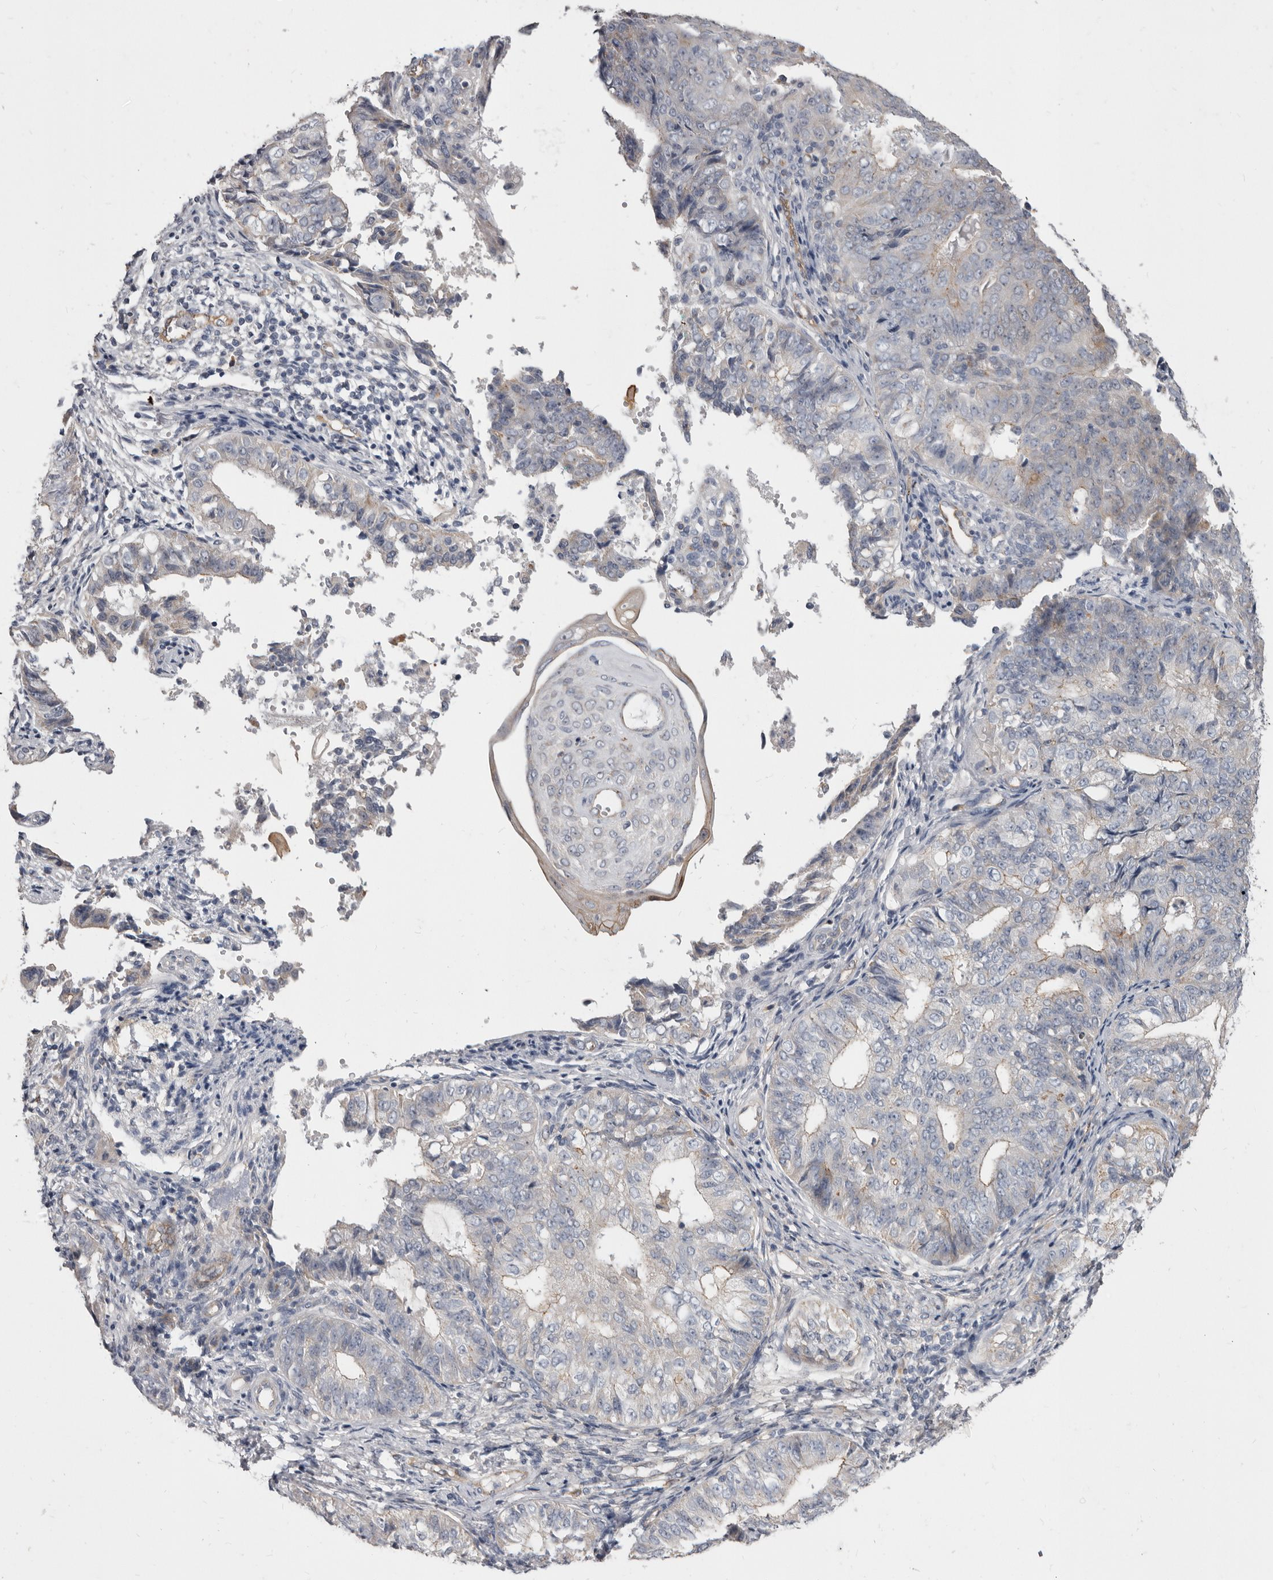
{"staining": {"intensity": "weak", "quantity": "<25%", "location": "cytoplasmic/membranous"}, "tissue": "endometrial cancer", "cell_type": "Tumor cells", "image_type": "cancer", "snomed": [{"axis": "morphology", "description": "Adenocarcinoma, NOS"}, {"axis": "topography", "description": "Endometrium"}], "caption": "This is an immunohistochemistry (IHC) histopathology image of human endometrial adenocarcinoma. There is no expression in tumor cells.", "gene": "FMO2", "patient": {"sex": "female", "age": 32}}